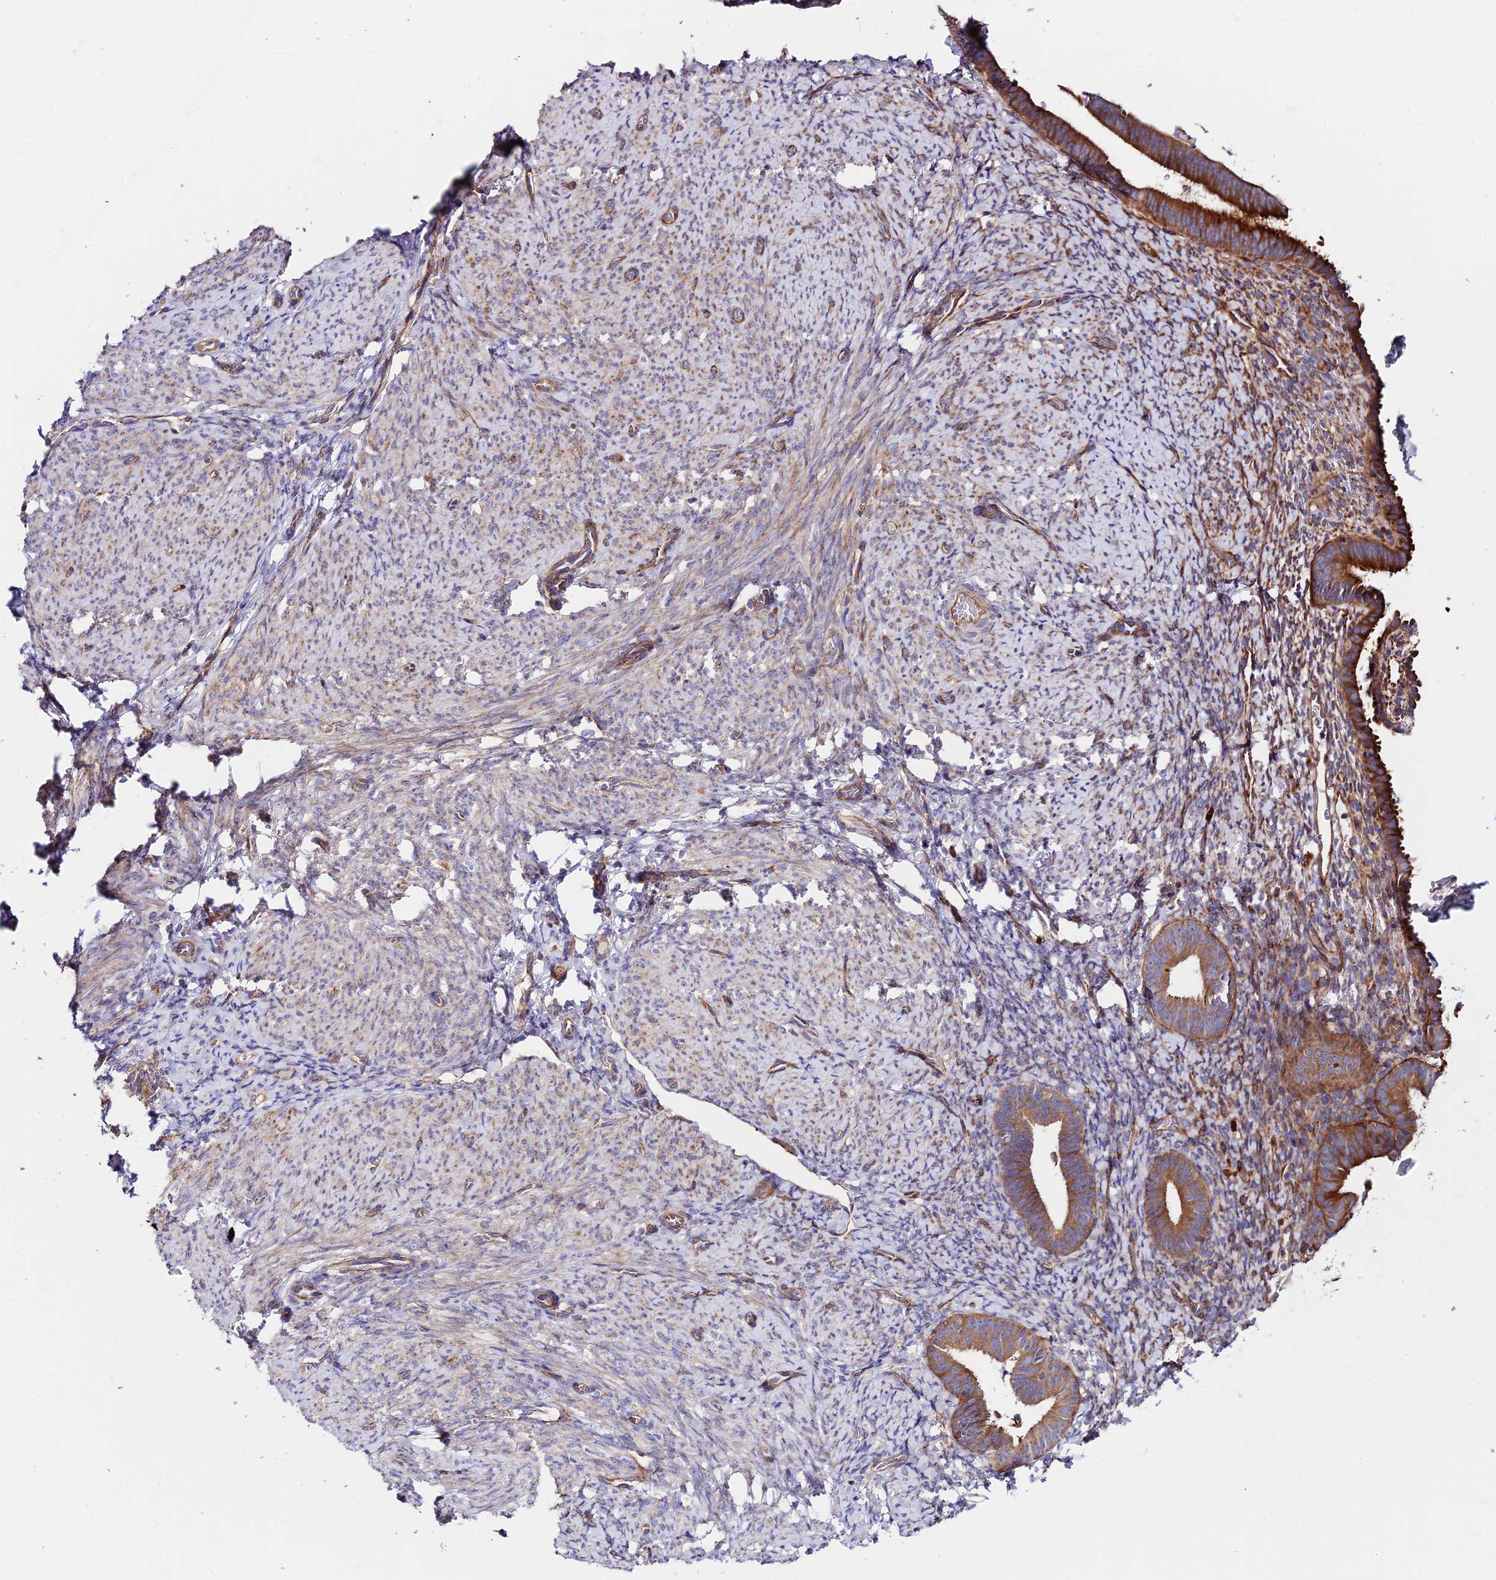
{"staining": {"intensity": "negative", "quantity": "none", "location": "none"}, "tissue": "endometrium", "cell_type": "Cells in endometrial stroma", "image_type": "normal", "snomed": [{"axis": "morphology", "description": "Normal tissue, NOS"}, {"axis": "topography", "description": "Endometrium"}], "caption": "This is a photomicrograph of IHC staining of benign endometrium, which shows no expression in cells in endometrial stroma. (DAB immunohistochemistry, high magnification).", "gene": "VPS13C", "patient": {"sex": "female", "age": 65}}